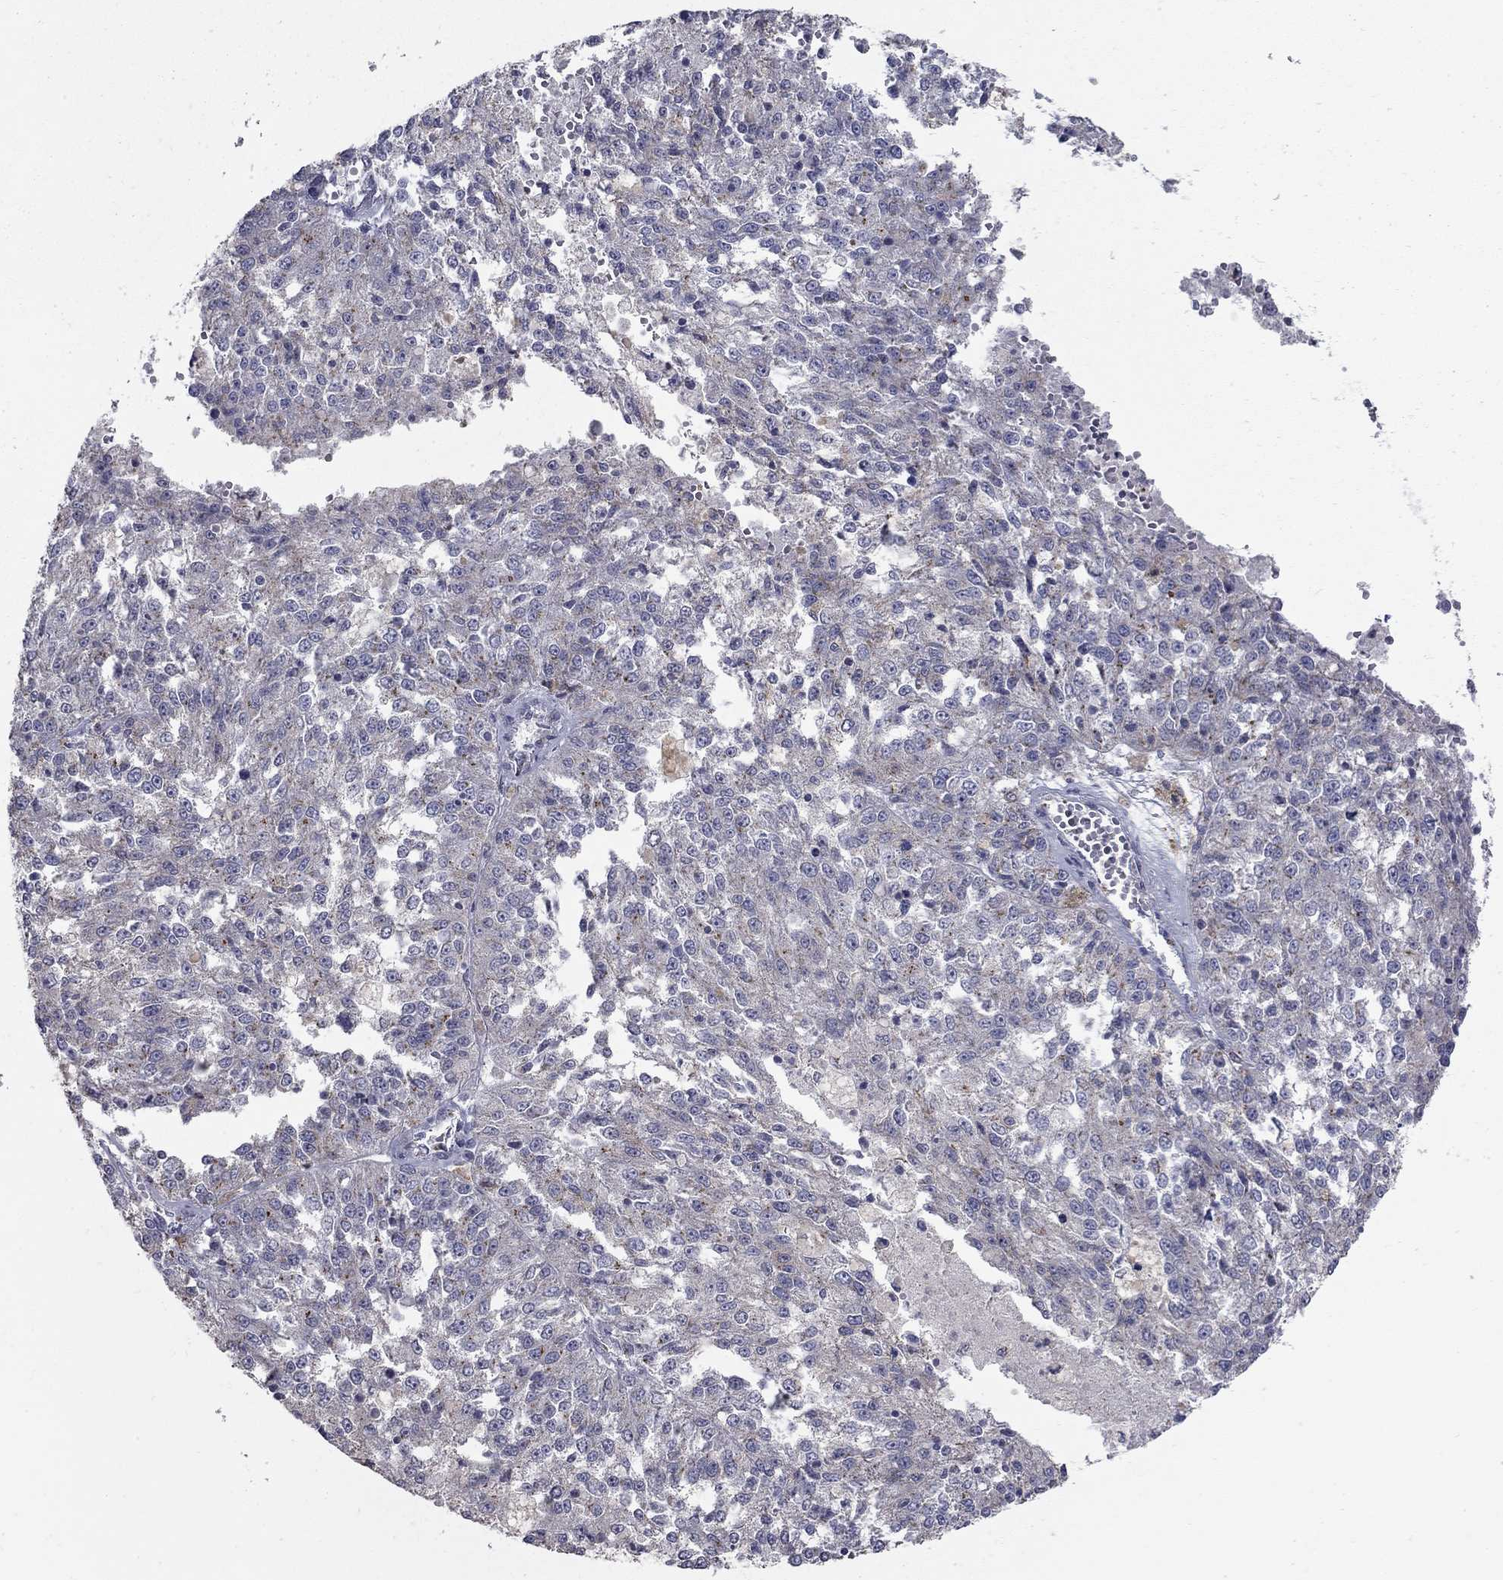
{"staining": {"intensity": "weak", "quantity": "<25%", "location": "cytoplasmic/membranous"}, "tissue": "melanoma", "cell_type": "Tumor cells", "image_type": "cancer", "snomed": [{"axis": "morphology", "description": "Malignant melanoma, Metastatic site"}, {"axis": "topography", "description": "Lymph node"}], "caption": "The image reveals no staining of tumor cells in malignant melanoma (metastatic site).", "gene": "KIAA0319L", "patient": {"sex": "female", "age": 64}}